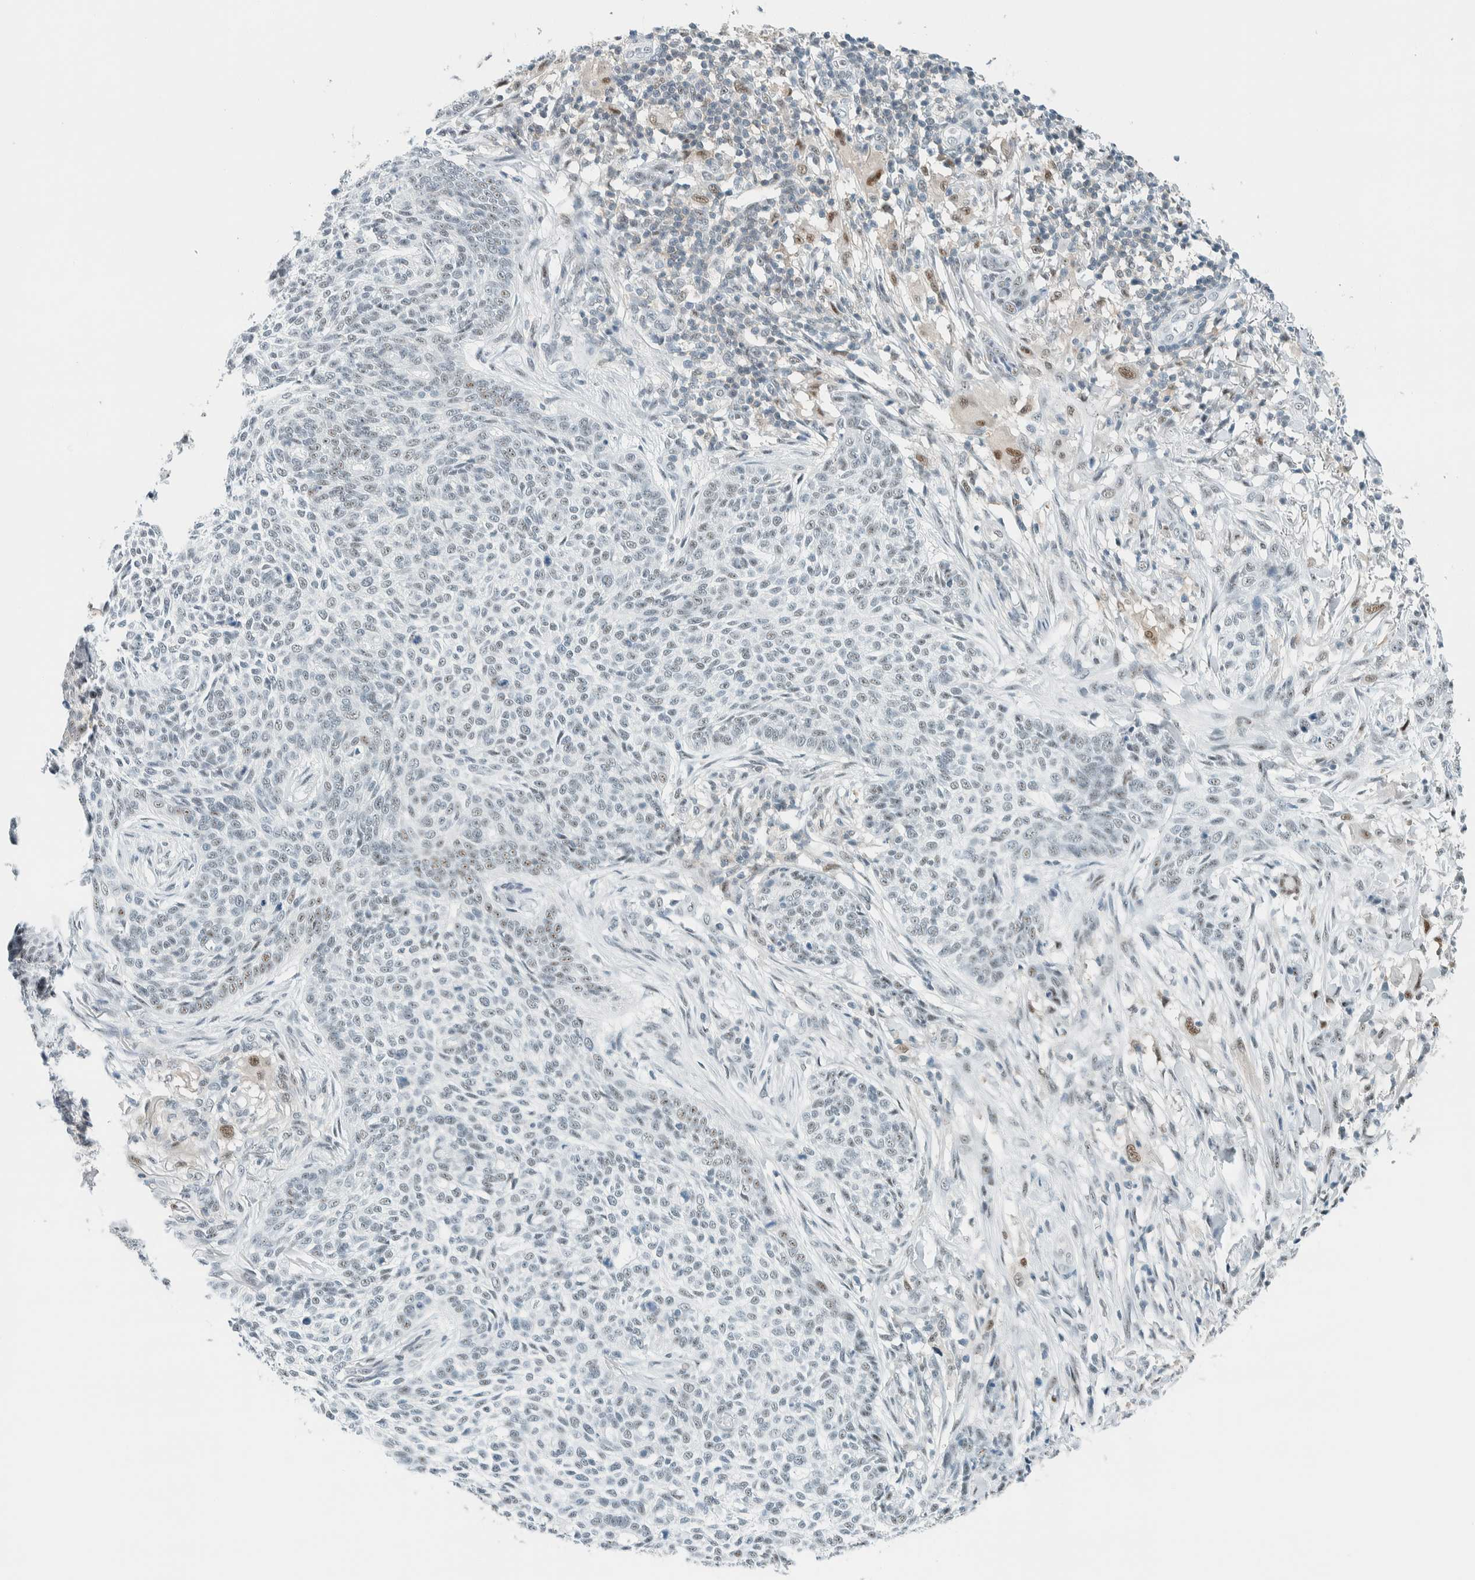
{"staining": {"intensity": "weak", "quantity": "<25%", "location": "nuclear"}, "tissue": "skin cancer", "cell_type": "Tumor cells", "image_type": "cancer", "snomed": [{"axis": "morphology", "description": "Basal cell carcinoma"}, {"axis": "topography", "description": "Skin"}], "caption": "Protein analysis of skin cancer reveals no significant staining in tumor cells. The staining is performed using DAB (3,3'-diaminobenzidine) brown chromogen with nuclei counter-stained in using hematoxylin.", "gene": "CYSRT1", "patient": {"sex": "female", "age": 64}}